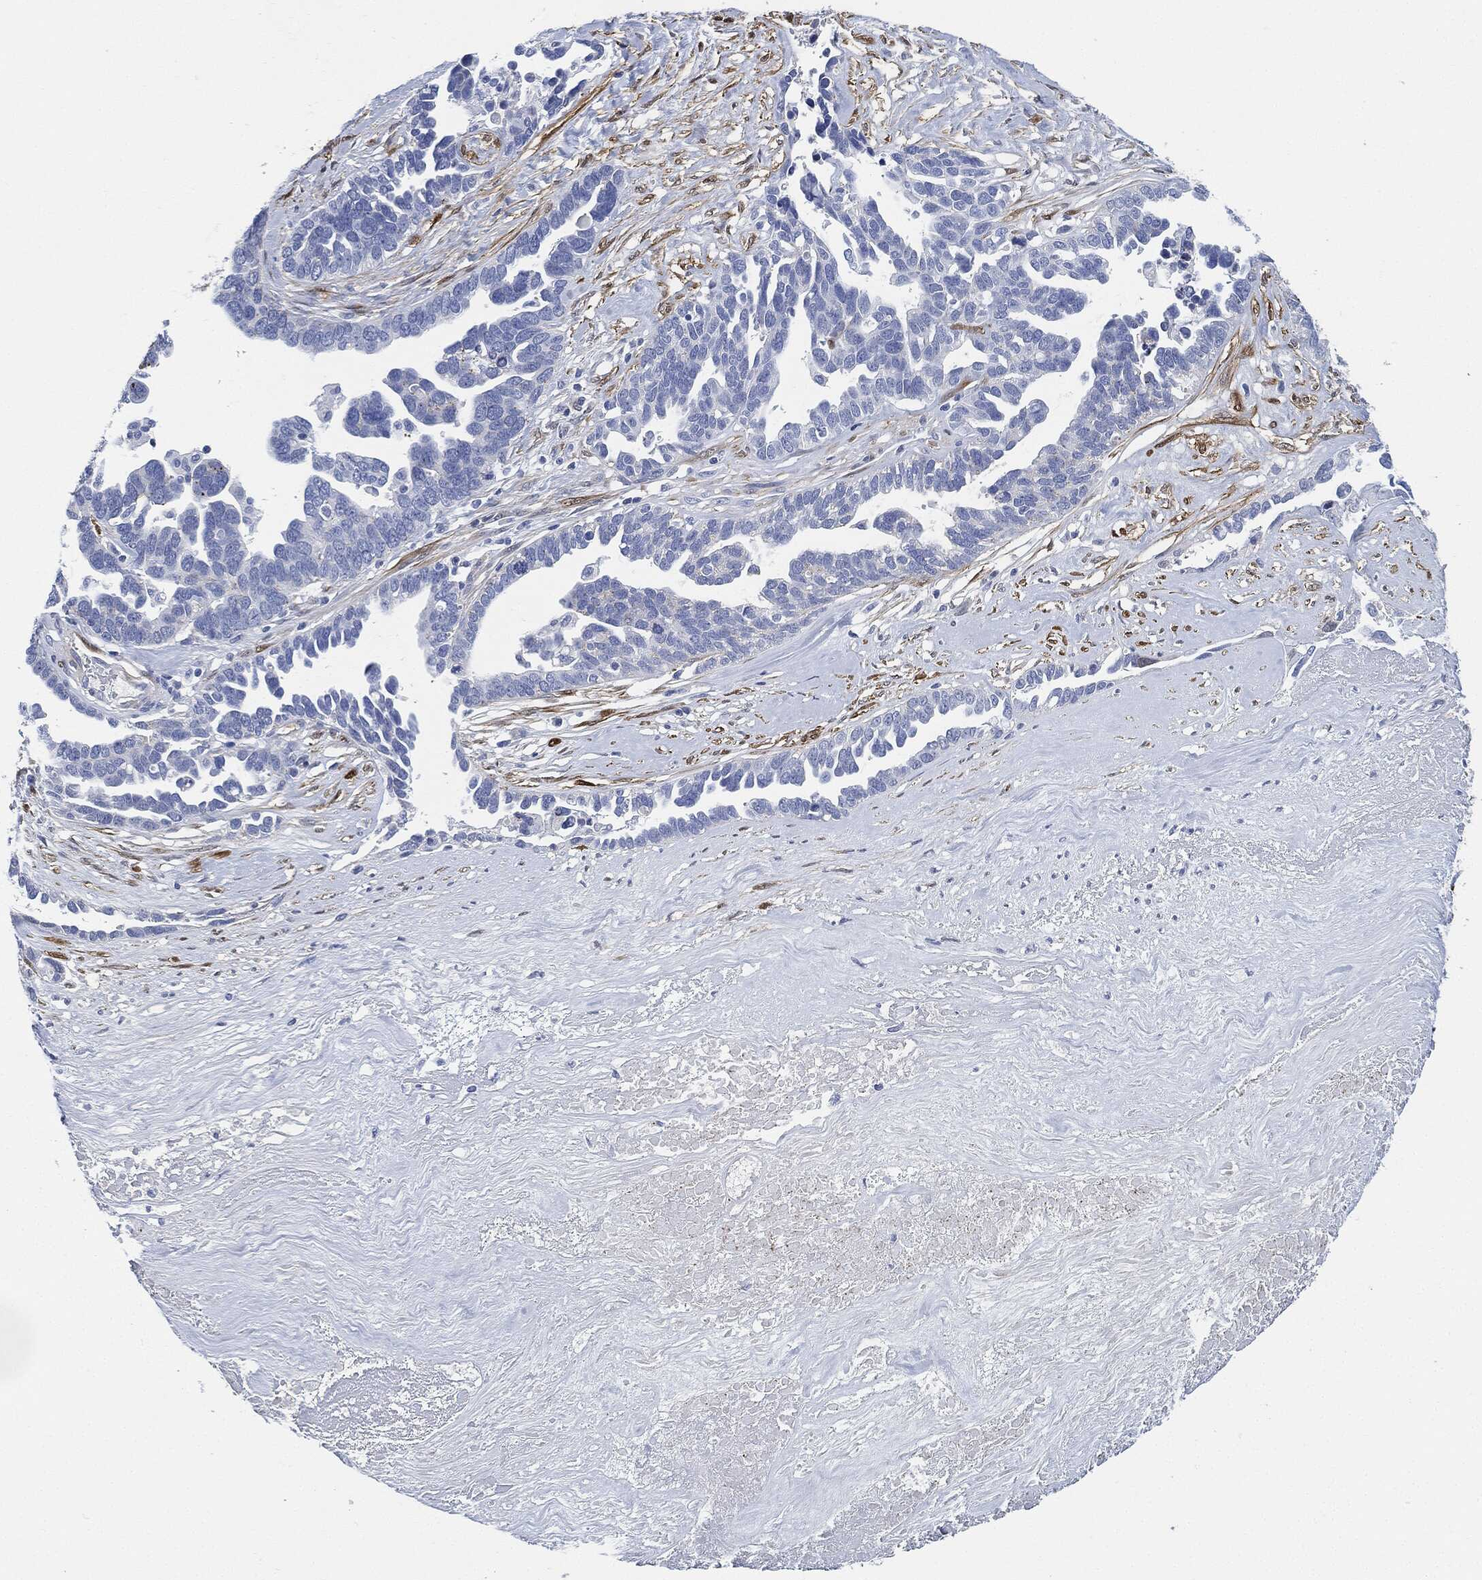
{"staining": {"intensity": "negative", "quantity": "none", "location": "none"}, "tissue": "ovarian cancer", "cell_type": "Tumor cells", "image_type": "cancer", "snomed": [{"axis": "morphology", "description": "Cystadenocarcinoma, serous, NOS"}, {"axis": "topography", "description": "Ovary"}], "caption": "The micrograph displays no staining of tumor cells in ovarian cancer (serous cystadenocarcinoma). (Stains: DAB IHC with hematoxylin counter stain, Microscopy: brightfield microscopy at high magnification).", "gene": "TAGLN", "patient": {"sex": "female", "age": 54}}